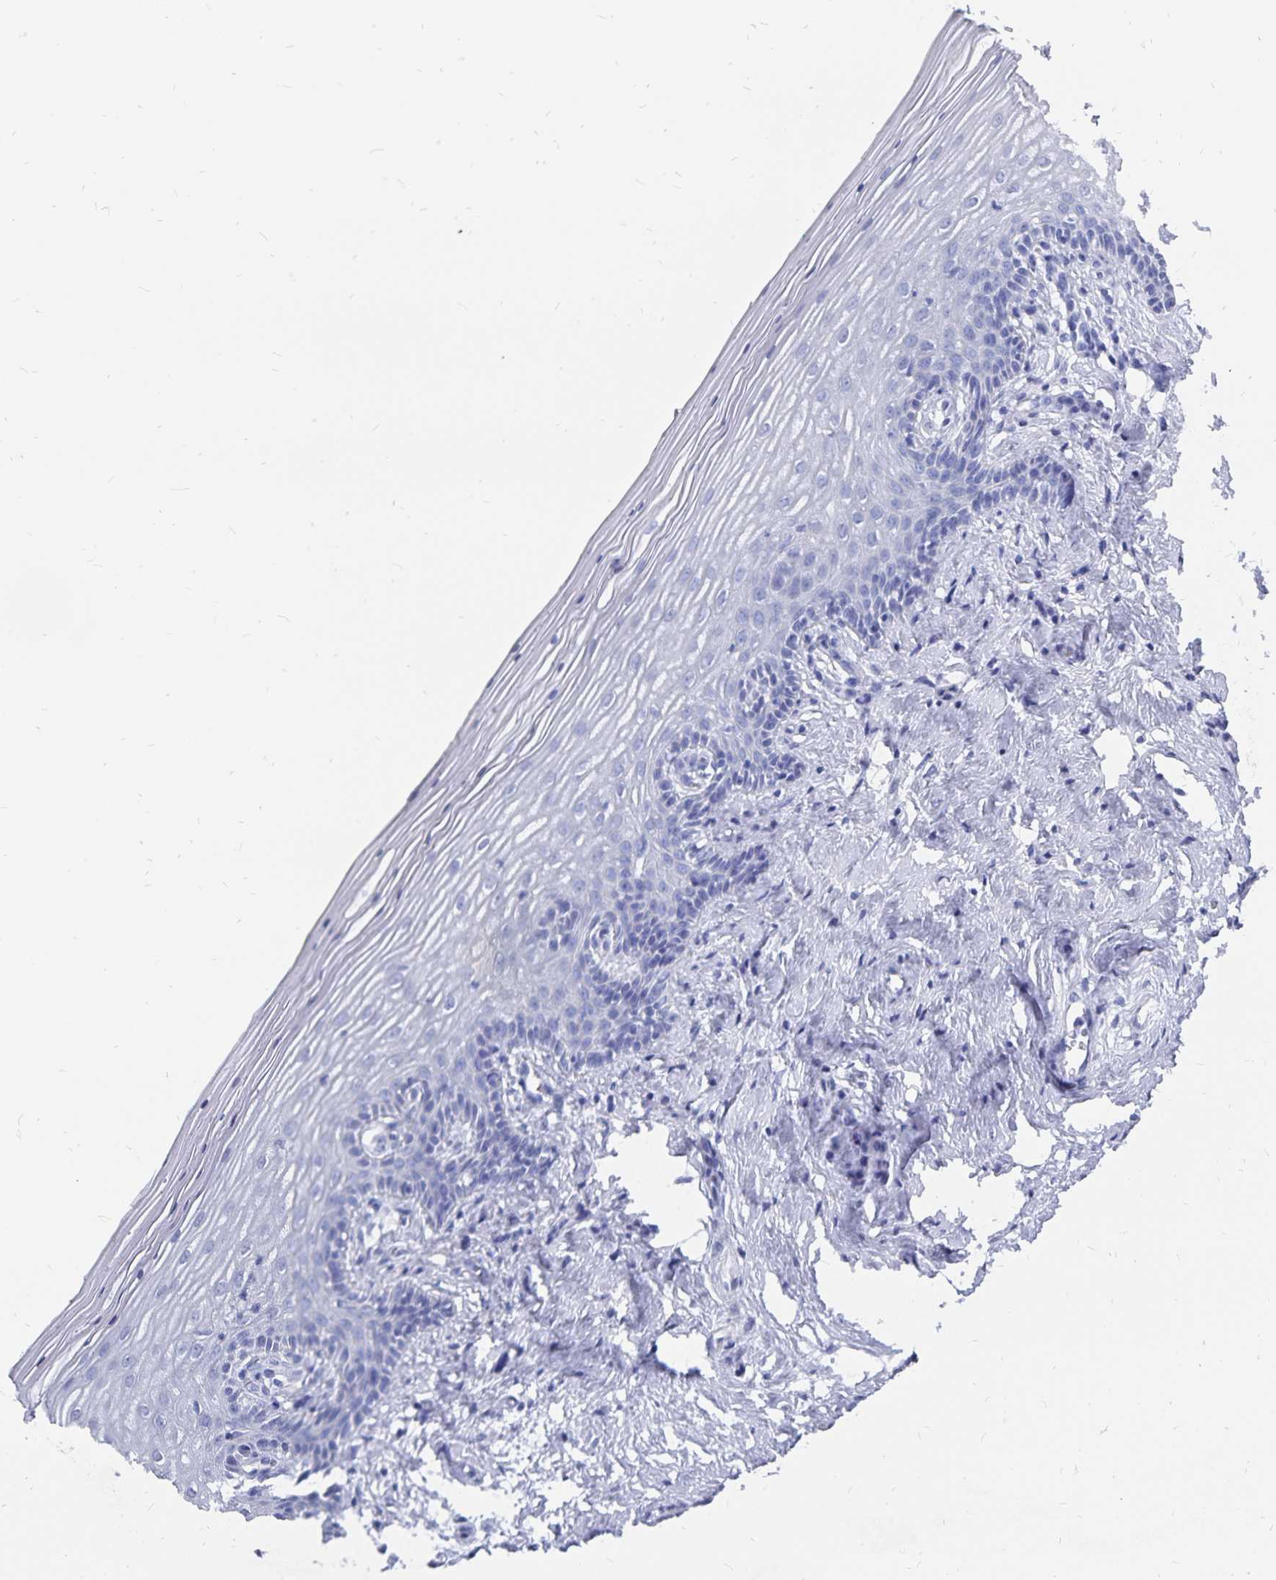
{"staining": {"intensity": "negative", "quantity": "none", "location": "none"}, "tissue": "vagina", "cell_type": "Squamous epithelial cells", "image_type": "normal", "snomed": [{"axis": "morphology", "description": "Normal tissue, NOS"}, {"axis": "topography", "description": "Vagina"}], "caption": "IHC histopathology image of normal vagina: human vagina stained with DAB exhibits no significant protein staining in squamous epithelial cells.", "gene": "ADH1A", "patient": {"sex": "female", "age": 45}}